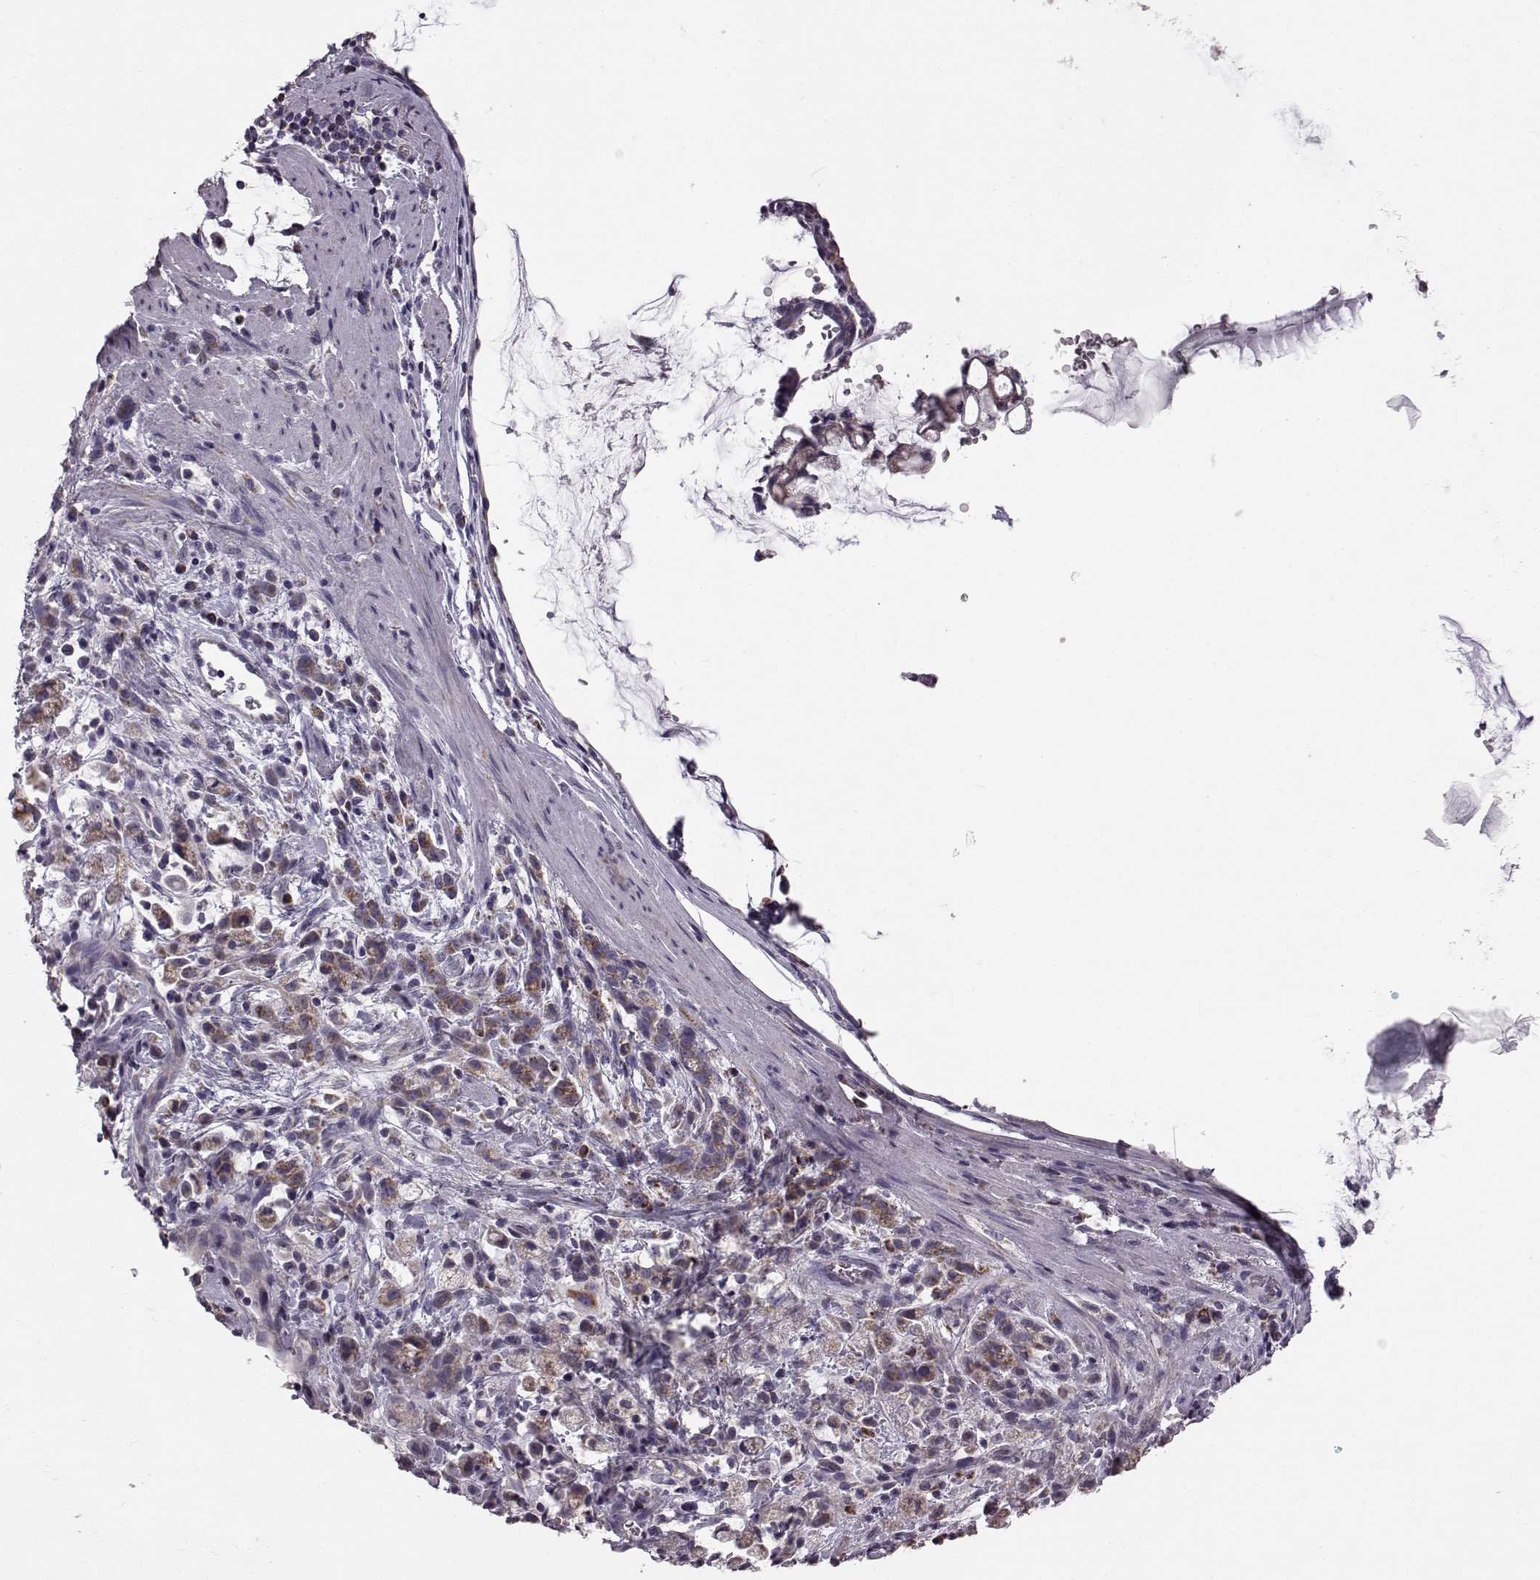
{"staining": {"intensity": "moderate", "quantity": ">75%", "location": "cytoplasmic/membranous"}, "tissue": "stomach cancer", "cell_type": "Tumor cells", "image_type": "cancer", "snomed": [{"axis": "morphology", "description": "Adenocarcinoma, NOS"}, {"axis": "topography", "description": "Stomach"}], "caption": "Brown immunohistochemical staining in adenocarcinoma (stomach) exhibits moderate cytoplasmic/membranous staining in about >75% of tumor cells.", "gene": "FAM8A1", "patient": {"sex": "female", "age": 60}}